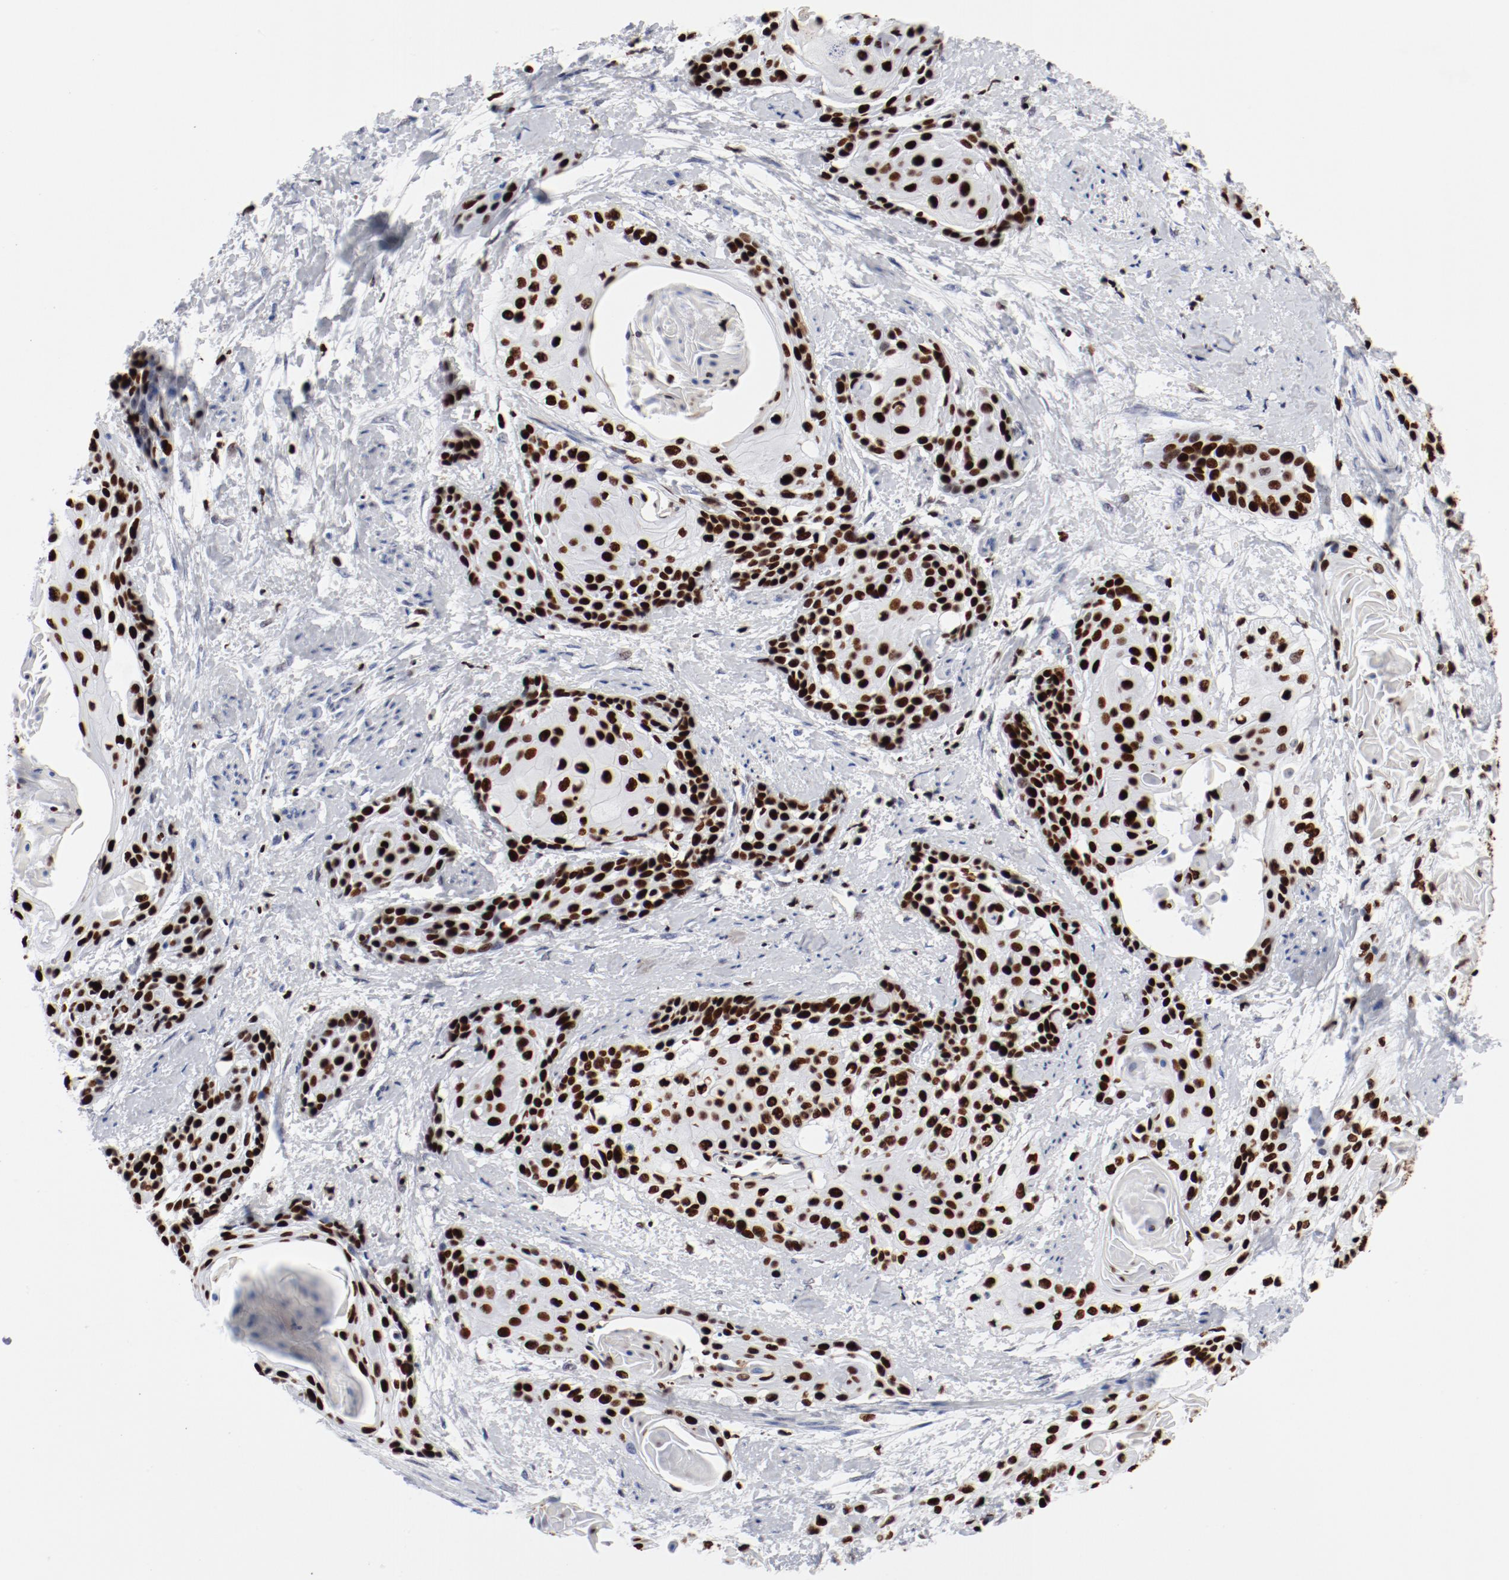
{"staining": {"intensity": "strong", "quantity": ">75%", "location": "nuclear"}, "tissue": "cervical cancer", "cell_type": "Tumor cells", "image_type": "cancer", "snomed": [{"axis": "morphology", "description": "Squamous cell carcinoma, NOS"}, {"axis": "topography", "description": "Cervix"}], "caption": "IHC of cervical cancer demonstrates high levels of strong nuclear expression in about >75% of tumor cells. The staining is performed using DAB brown chromogen to label protein expression. The nuclei are counter-stained blue using hematoxylin.", "gene": "SMARCC2", "patient": {"sex": "female", "age": 57}}